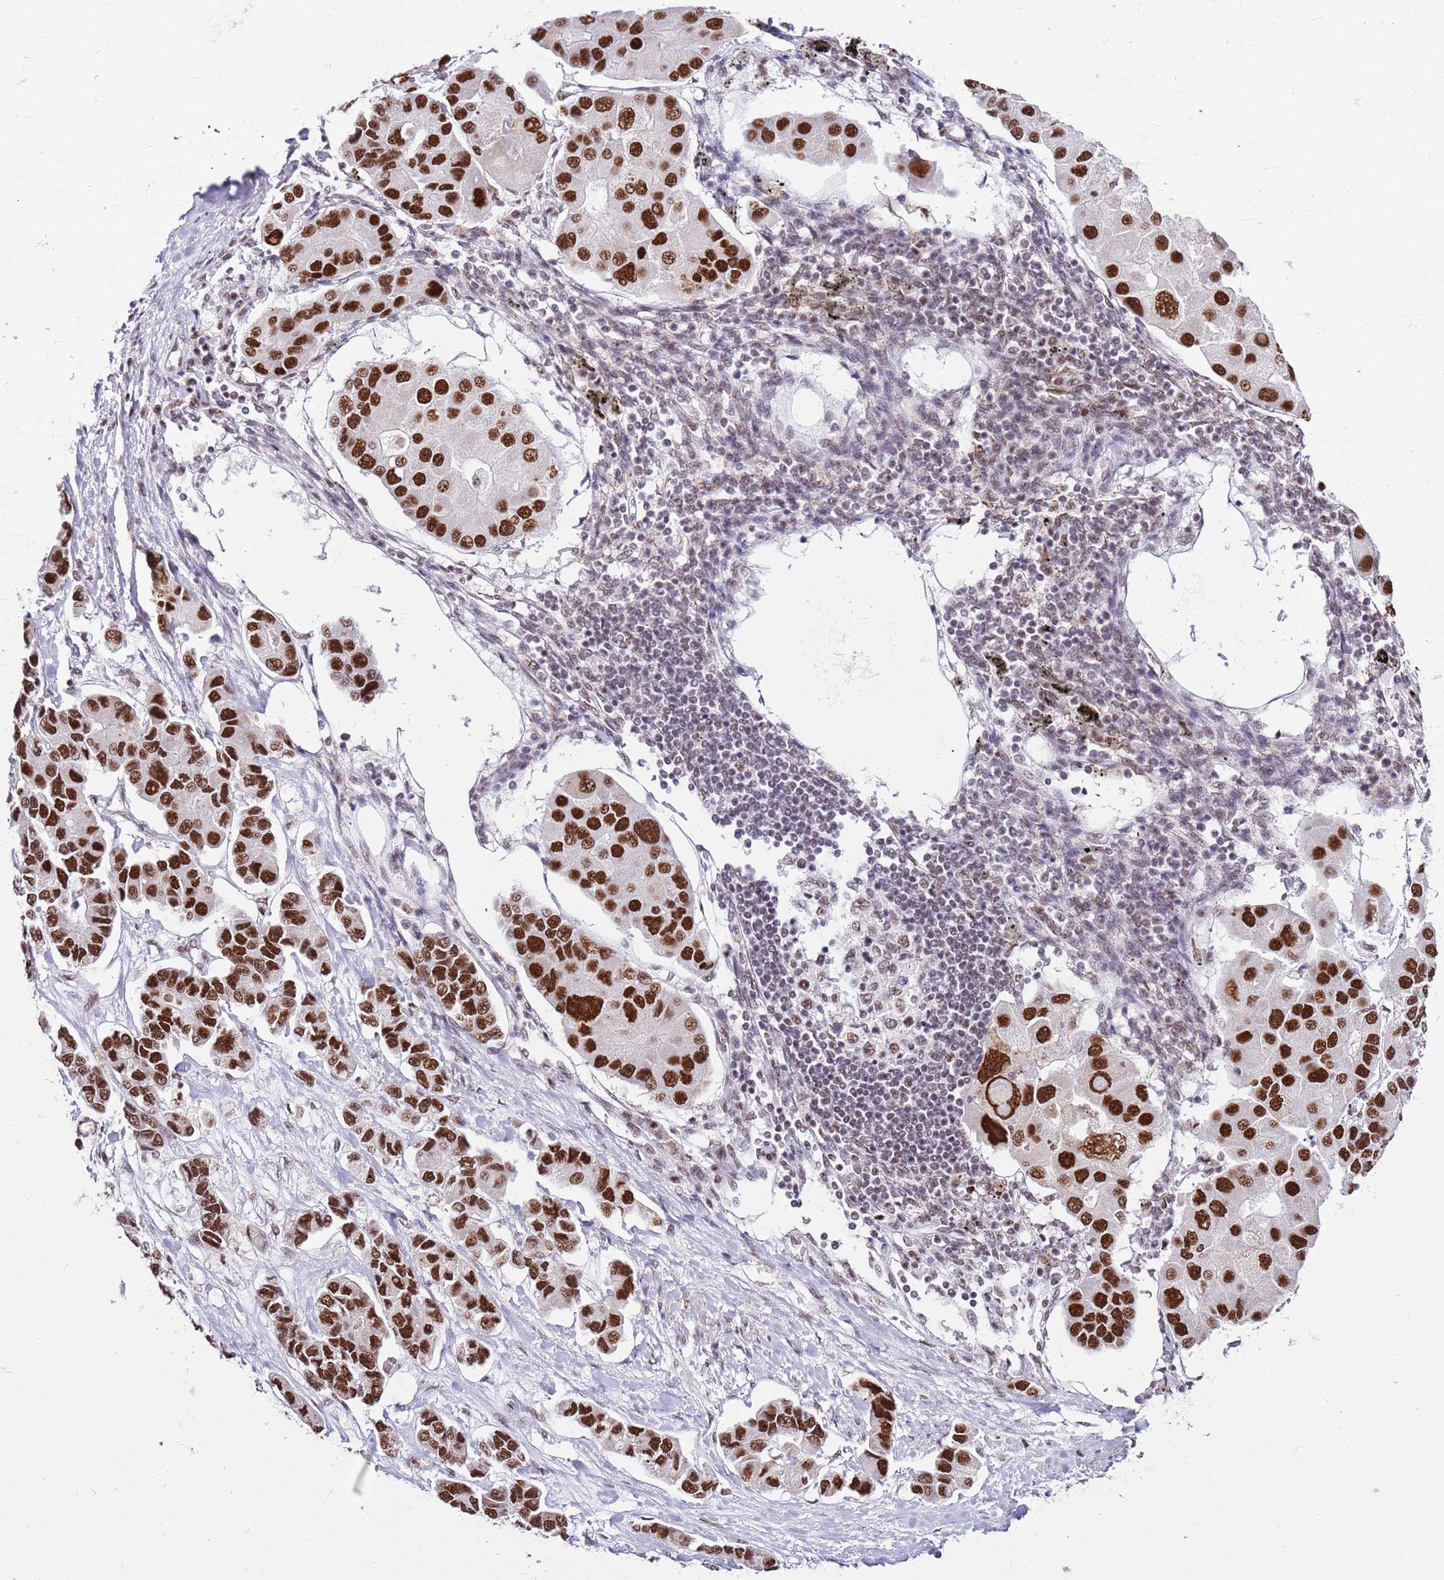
{"staining": {"intensity": "strong", "quantity": ">75%", "location": "nuclear"}, "tissue": "lung cancer", "cell_type": "Tumor cells", "image_type": "cancer", "snomed": [{"axis": "morphology", "description": "Adenocarcinoma, NOS"}, {"axis": "topography", "description": "Lung"}], "caption": "There is high levels of strong nuclear staining in tumor cells of lung cancer (adenocarcinoma), as demonstrated by immunohistochemical staining (brown color).", "gene": "AKAP8L", "patient": {"sex": "female", "age": 54}}